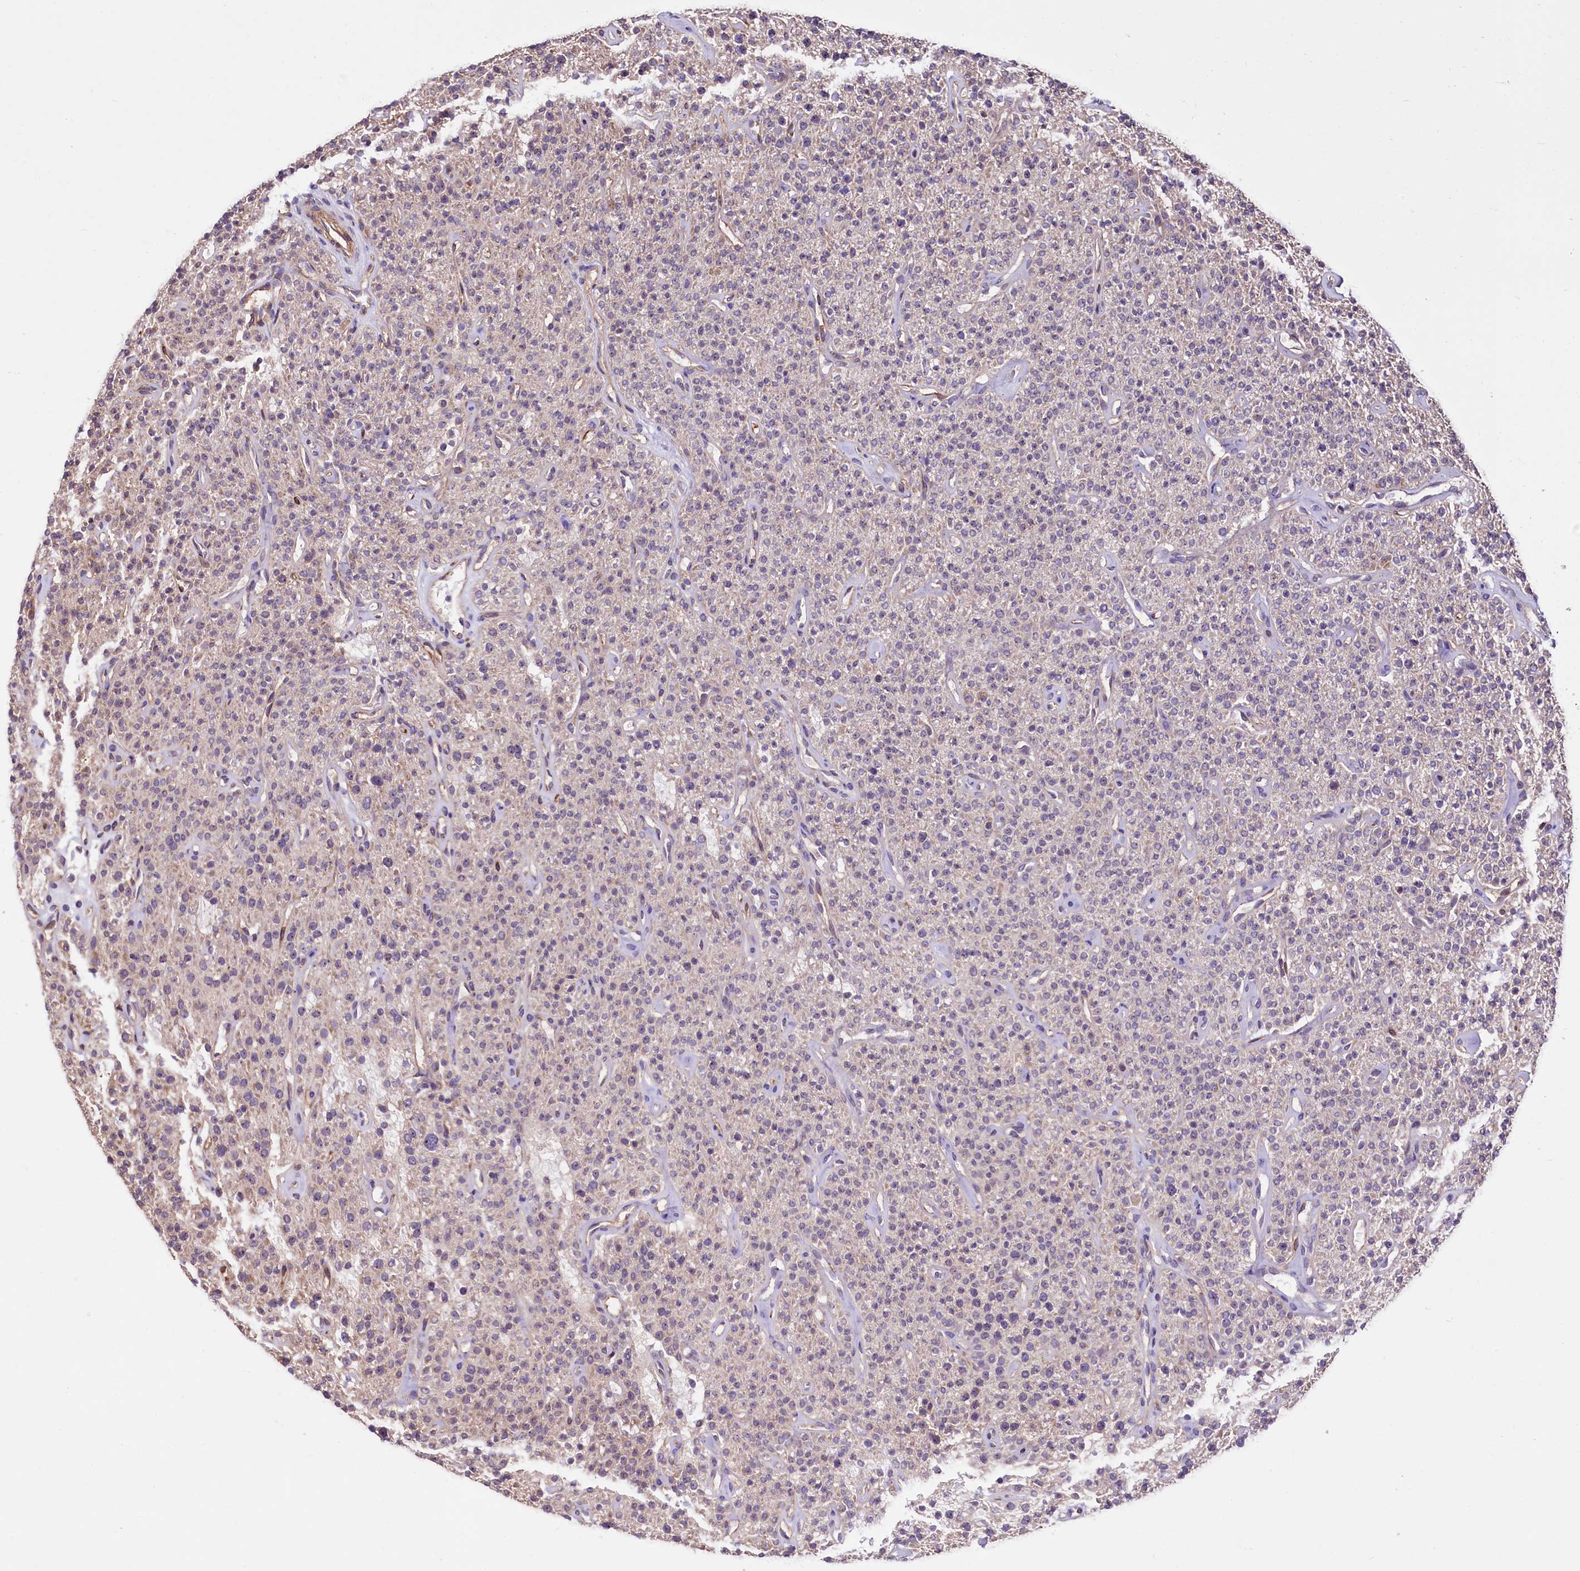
{"staining": {"intensity": "moderate", "quantity": "25%-75%", "location": "cytoplasmic/membranous"}, "tissue": "parathyroid gland", "cell_type": "Glandular cells", "image_type": "normal", "snomed": [{"axis": "morphology", "description": "Normal tissue, NOS"}, {"axis": "topography", "description": "Parathyroid gland"}], "caption": "Brown immunohistochemical staining in unremarkable parathyroid gland reveals moderate cytoplasmic/membranous staining in about 25%-75% of glandular cells. The staining was performed using DAB (3,3'-diaminobenzidine) to visualize the protein expression in brown, while the nuclei were stained in blue with hematoxylin (Magnification: 20x).", "gene": "KLHDC4", "patient": {"sex": "male", "age": 46}}